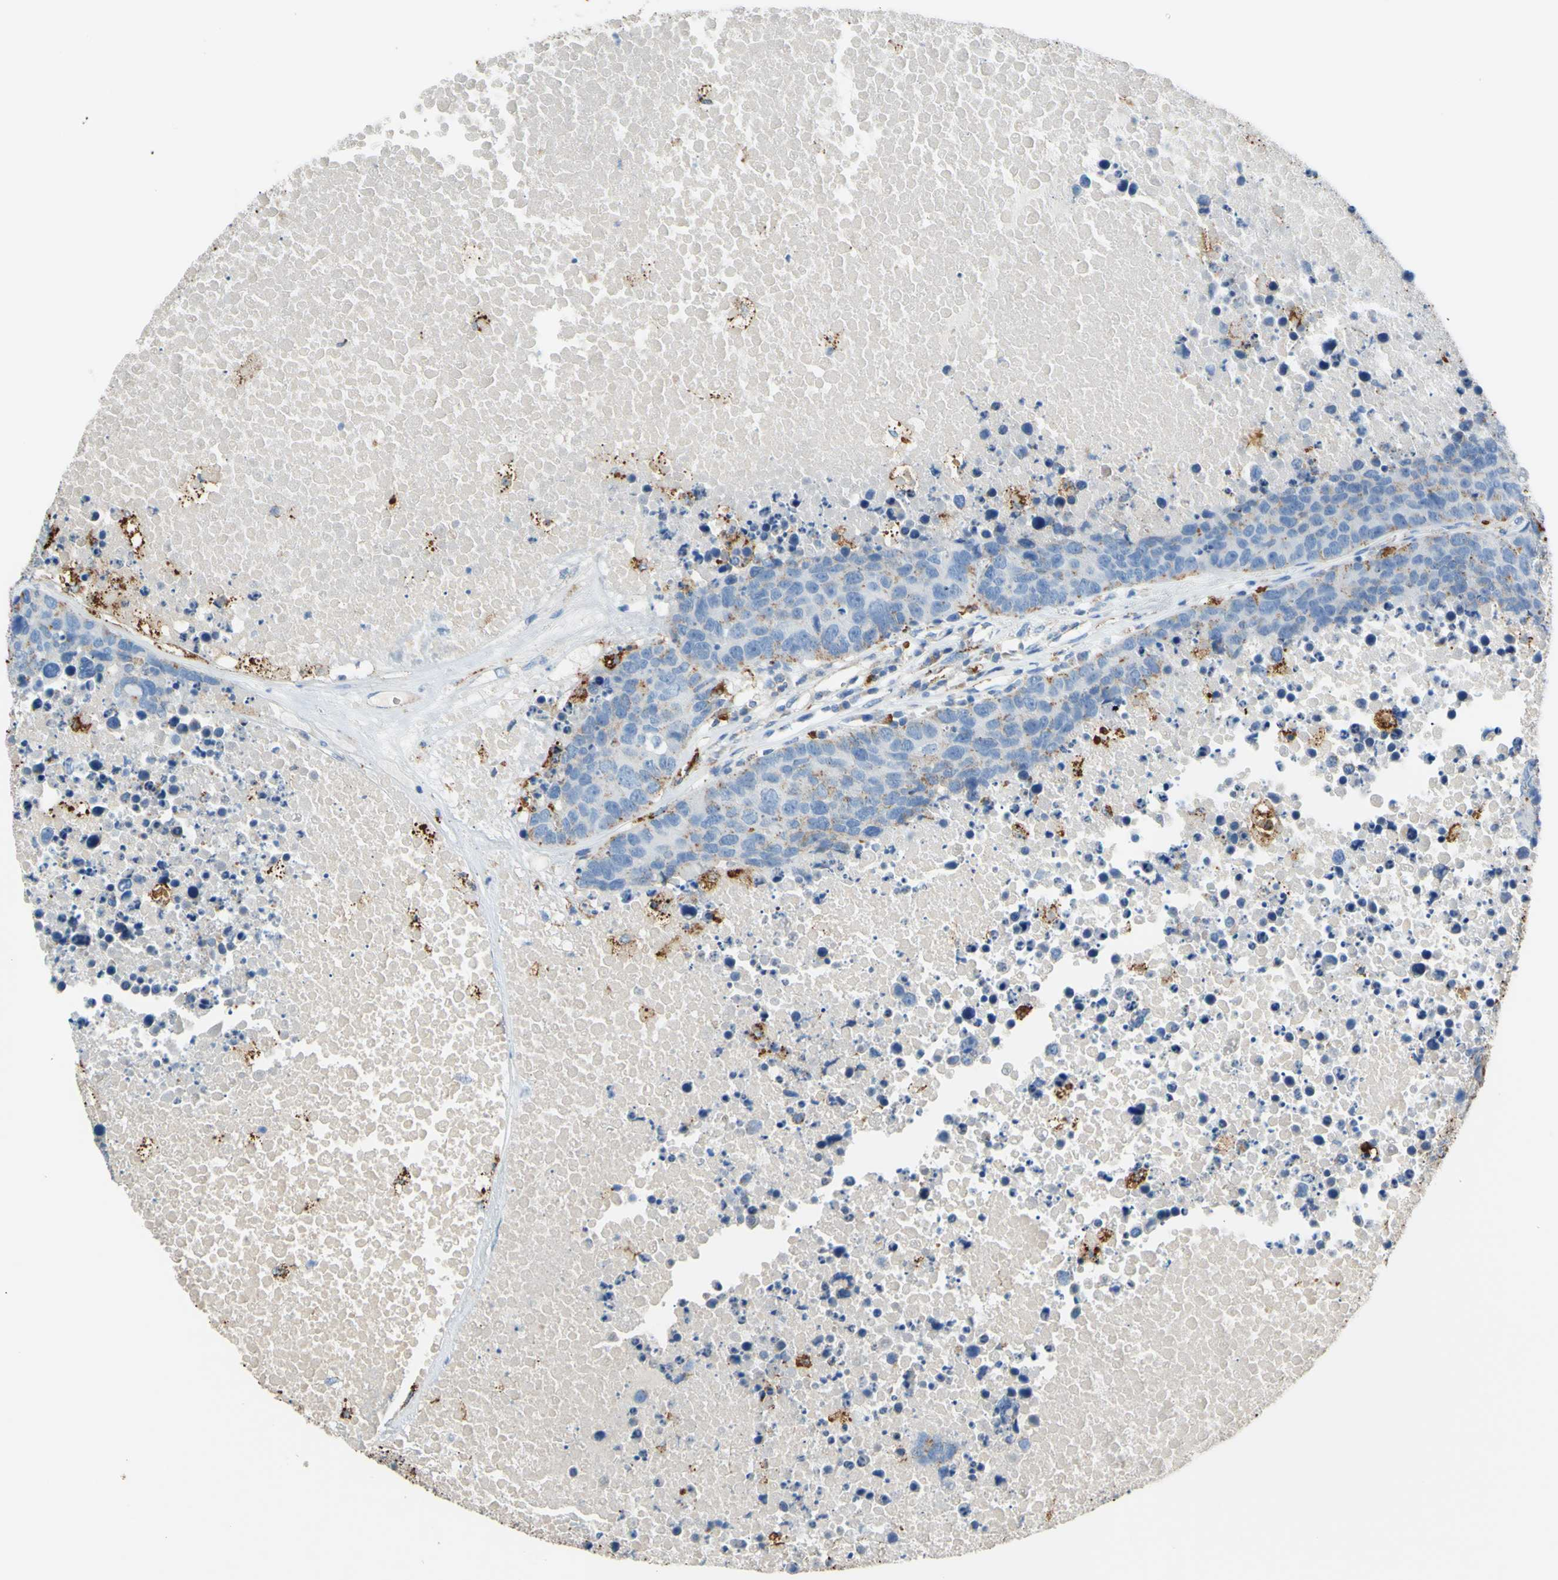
{"staining": {"intensity": "negative", "quantity": "none", "location": "none"}, "tissue": "carcinoid", "cell_type": "Tumor cells", "image_type": "cancer", "snomed": [{"axis": "morphology", "description": "Carcinoid, malignant, NOS"}, {"axis": "topography", "description": "Lung"}], "caption": "Immunohistochemistry (IHC) of human carcinoid reveals no expression in tumor cells. (DAB IHC with hematoxylin counter stain).", "gene": "CTSD", "patient": {"sex": "male", "age": 60}}